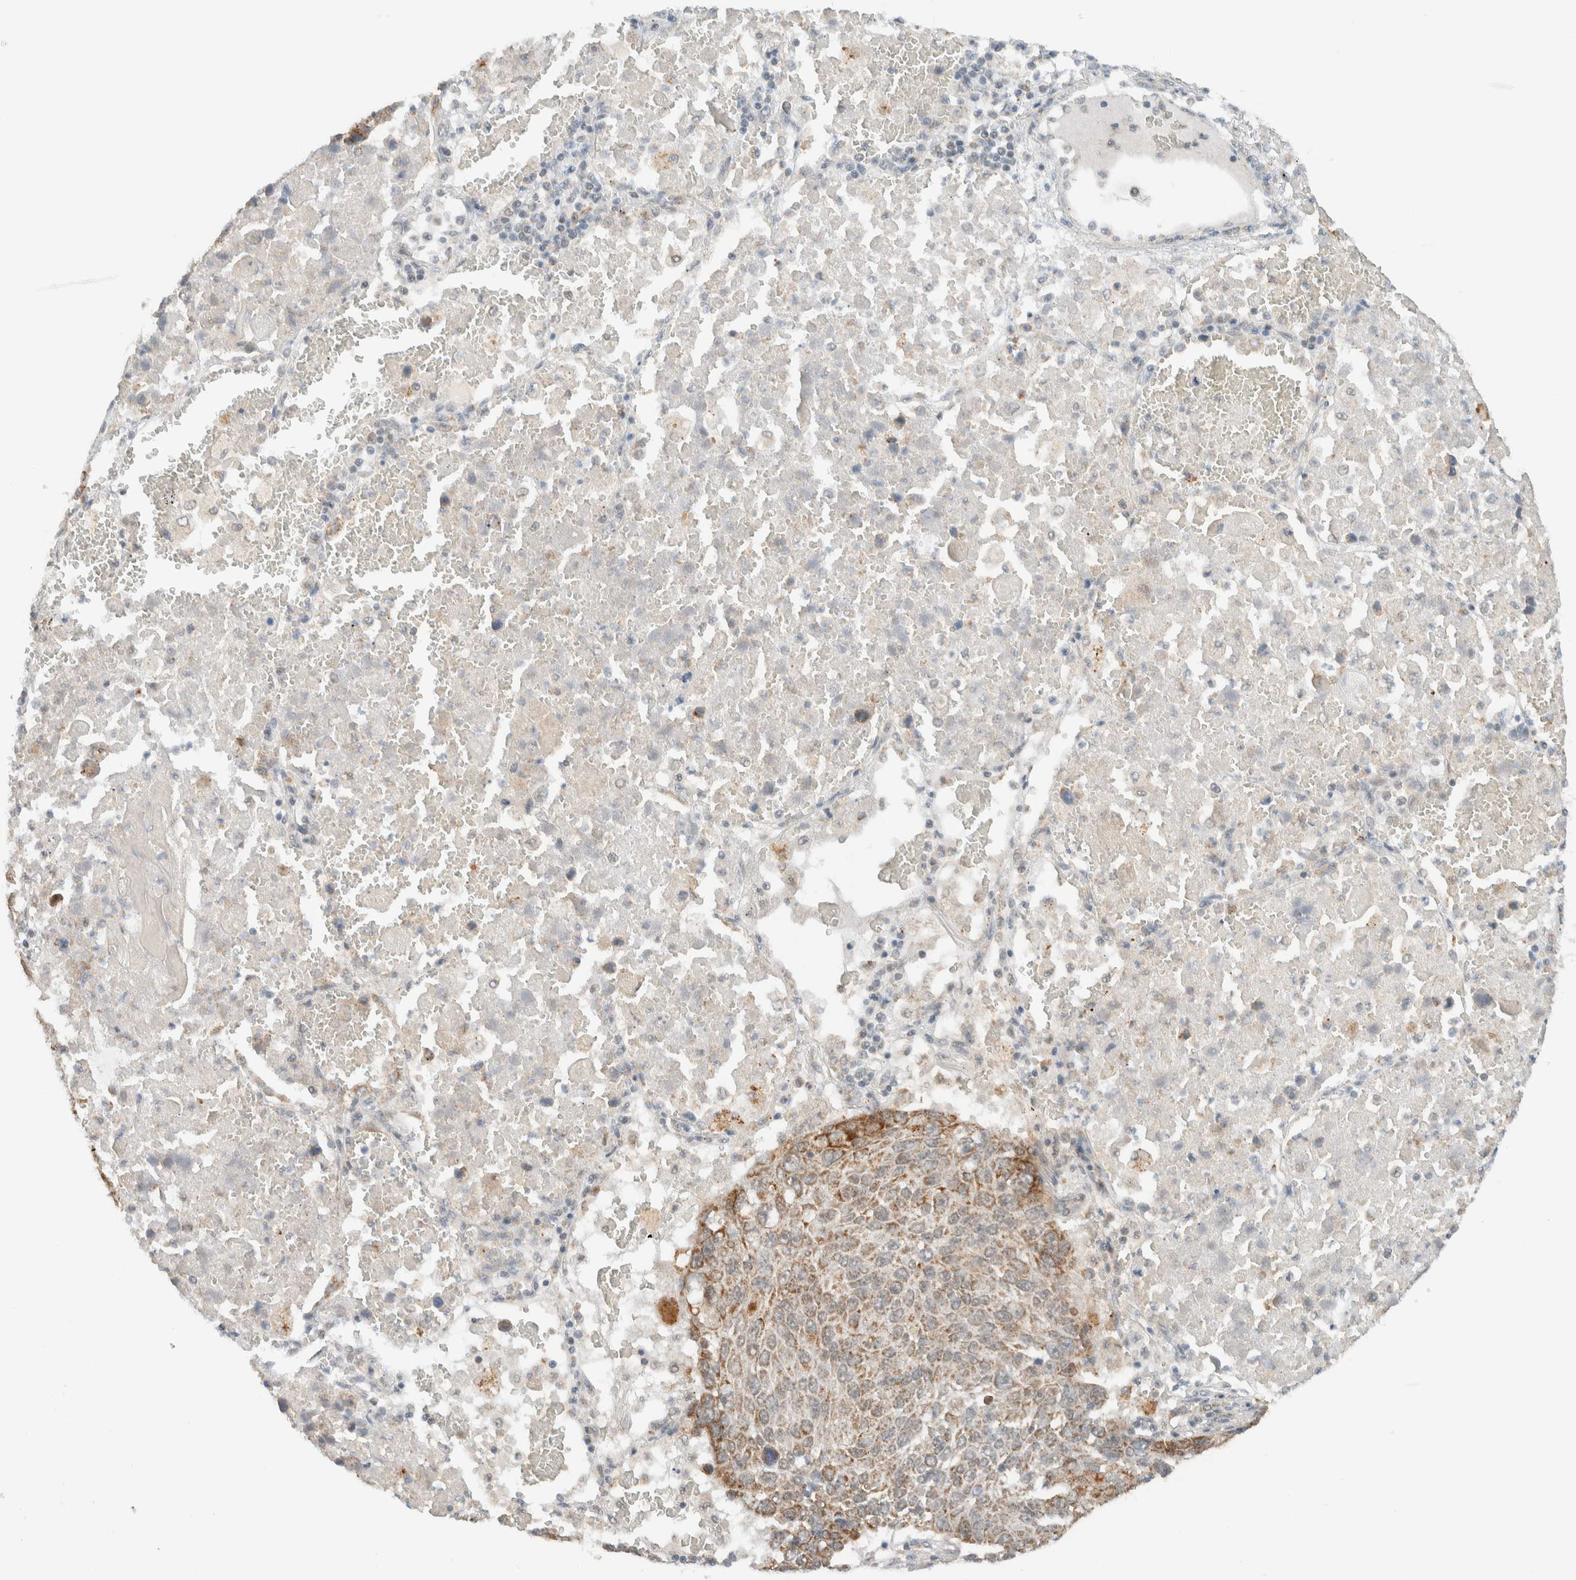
{"staining": {"intensity": "moderate", "quantity": ">75%", "location": "cytoplasmic/membranous"}, "tissue": "lung cancer", "cell_type": "Tumor cells", "image_type": "cancer", "snomed": [{"axis": "morphology", "description": "Squamous cell carcinoma, NOS"}, {"axis": "topography", "description": "Lung"}], "caption": "IHC (DAB (3,3'-diaminobenzidine)) staining of human lung cancer demonstrates moderate cytoplasmic/membranous protein expression in about >75% of tumor cells.", "gene": "MRPL41", "patient": {"sex": "male", "age": 61}}